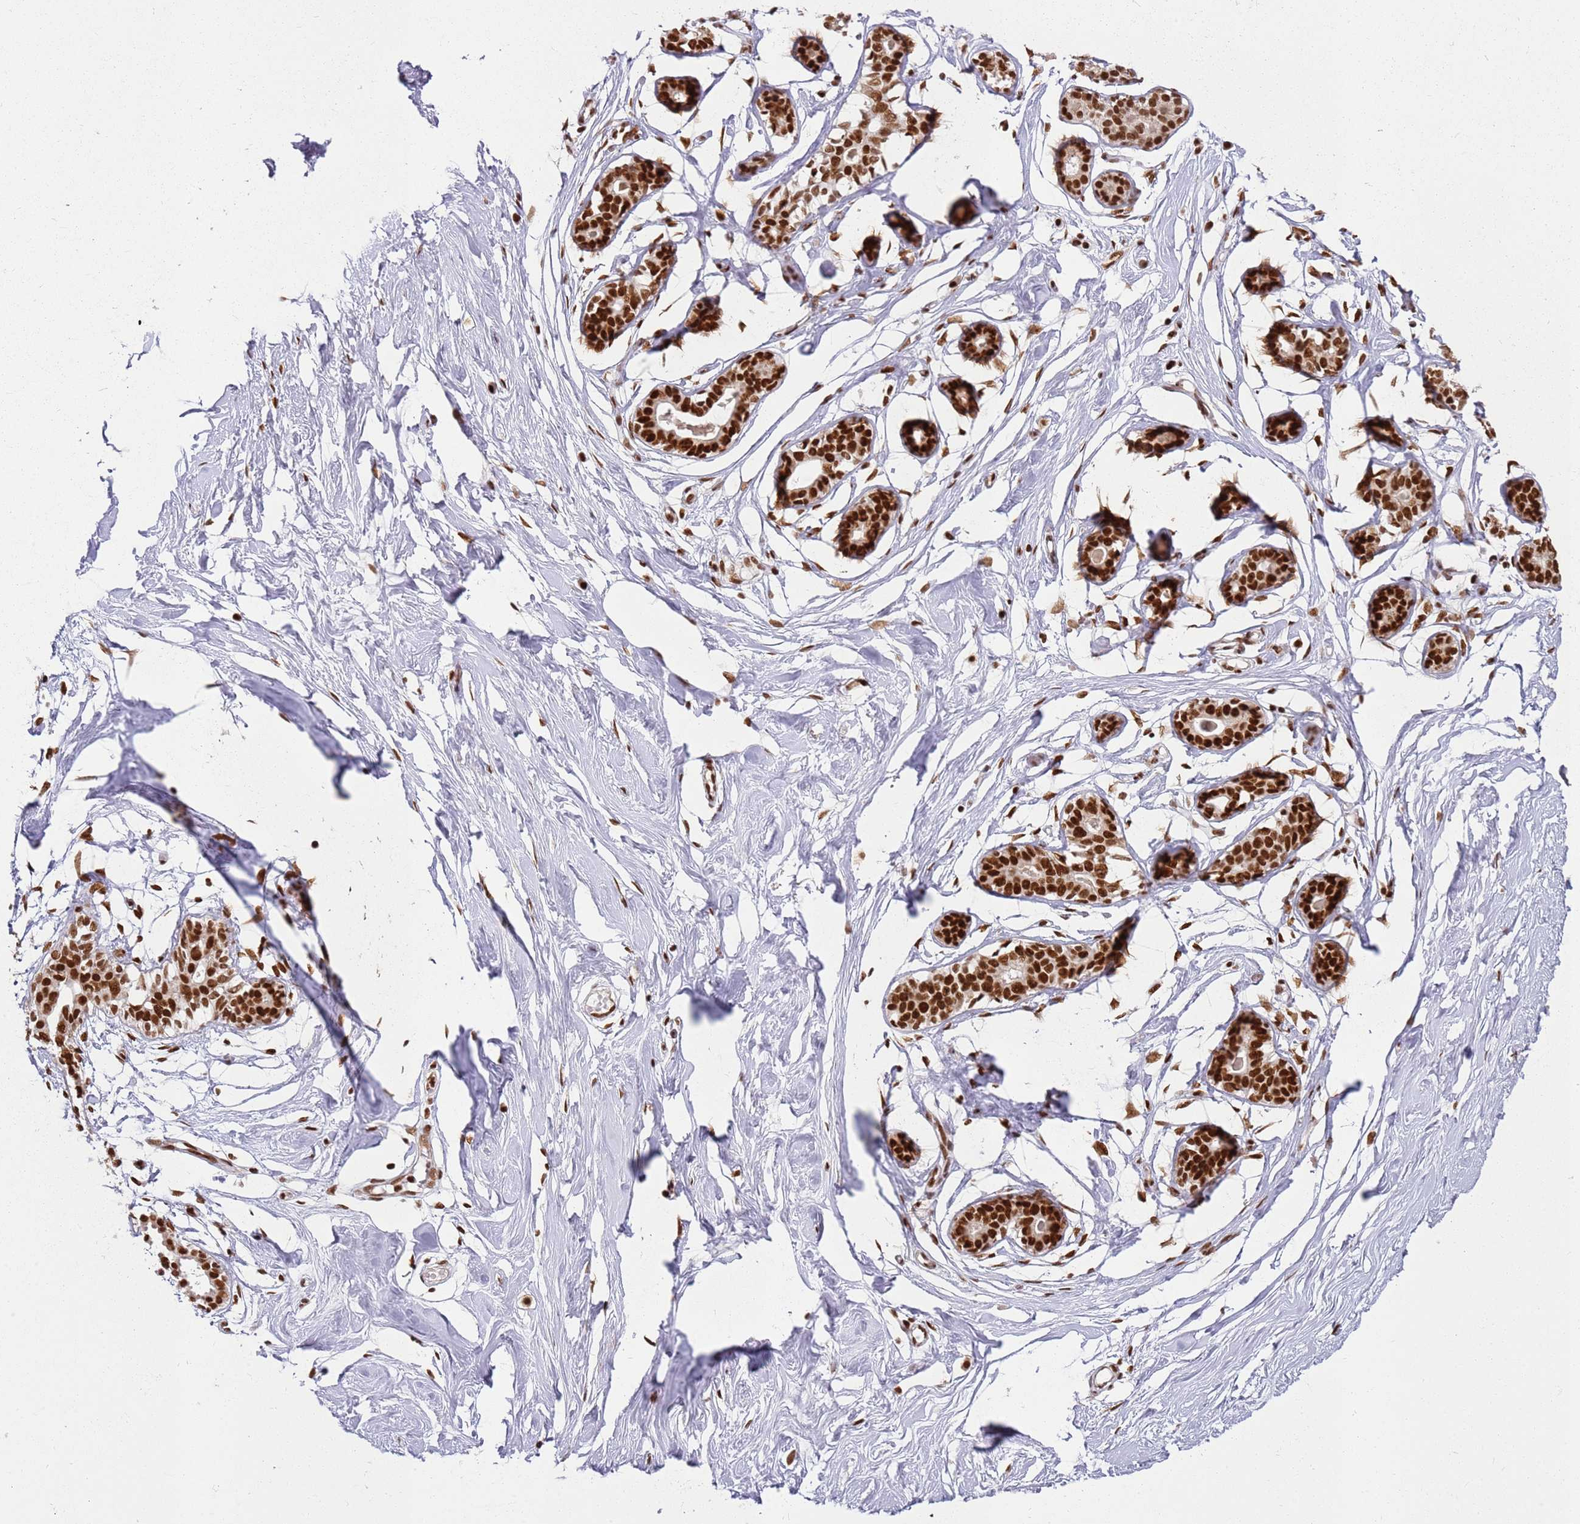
{"staining": {"intensity": "moderate", "quantity": ">75%", "location": "nuclear"}, "tissue": "breast", "cell_type": "Adipocytes", "image_type": "normal", "snomed": [{"axis": "morphology", "description": "Normal tissue, NOS"}, {"axis": "morphology", "description": "Adenoma, NOS"}, {"axis": "topography", "description": "Breast"}], "caption": "Protein expression analysis of unremarkable human breast reveals moderate nuclear expression in approximately >75% of adipocytes. (DAB IHC with brightfield microscopy, high magnification).", "gene": "TENT4A", "patient": {"sex": "female", "age": 23}}